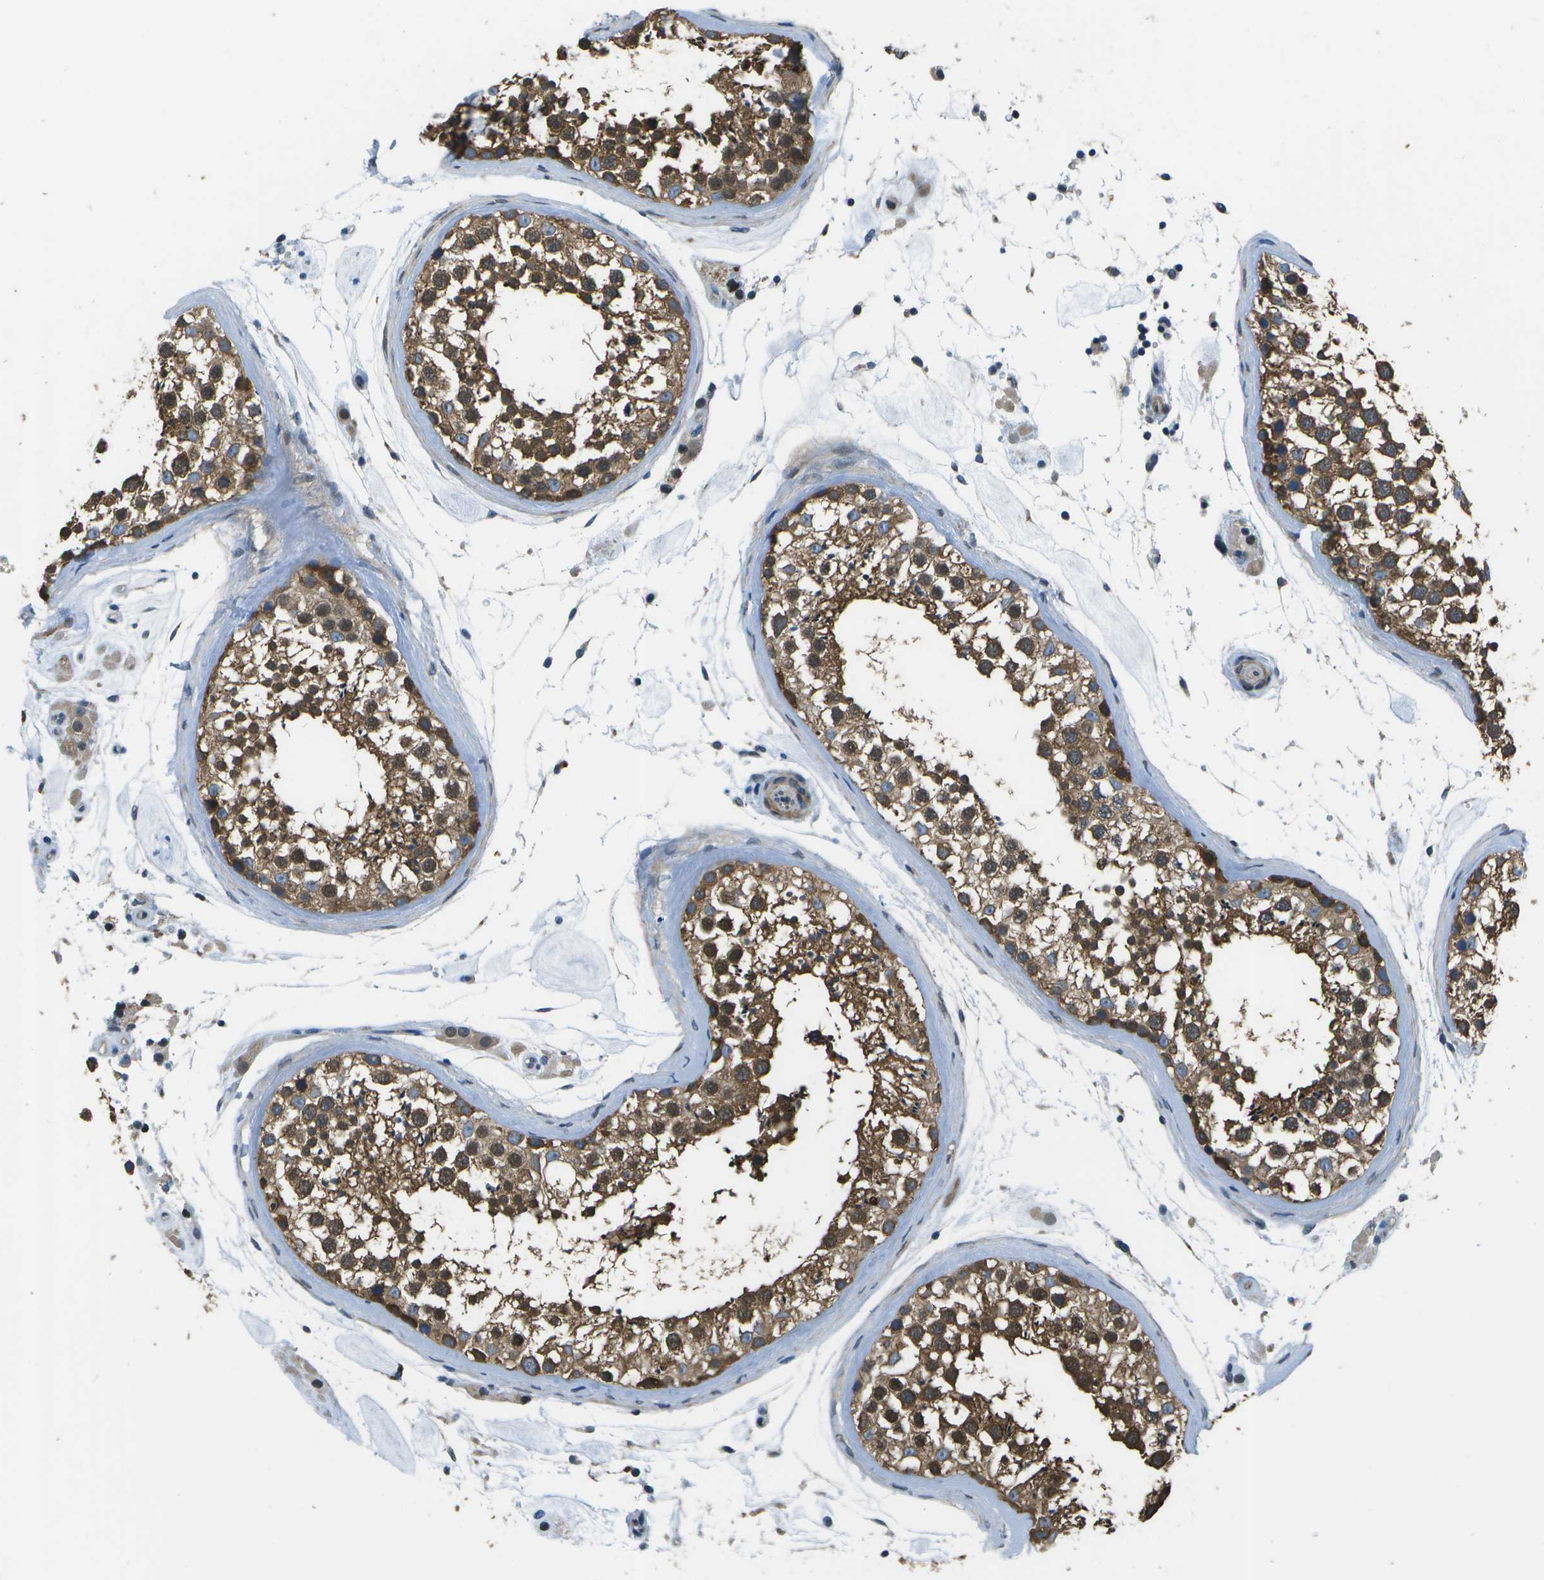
{"staining": {"intensity": "strong", "quantity": ">75%", "location": "cytoplasmic/membranous"}, "tissue": "testis", "cell_type": "Cells in seminiferous ducts", "image_type": "normal", "snomed": [{"axis": "morphology", "description": "Normal tissue, NOS"}, {"axis": "topography", "description": "Testis"}], "caption": "There is high levels of strong cytoplasmic/membranous staining in cells in seminiferous ducts of unremarkable testis, as demonstrated by immunohistochemical staining (brown color).", "gene": "ENPP5", "patient": {"sex": "male", "age": 46}}